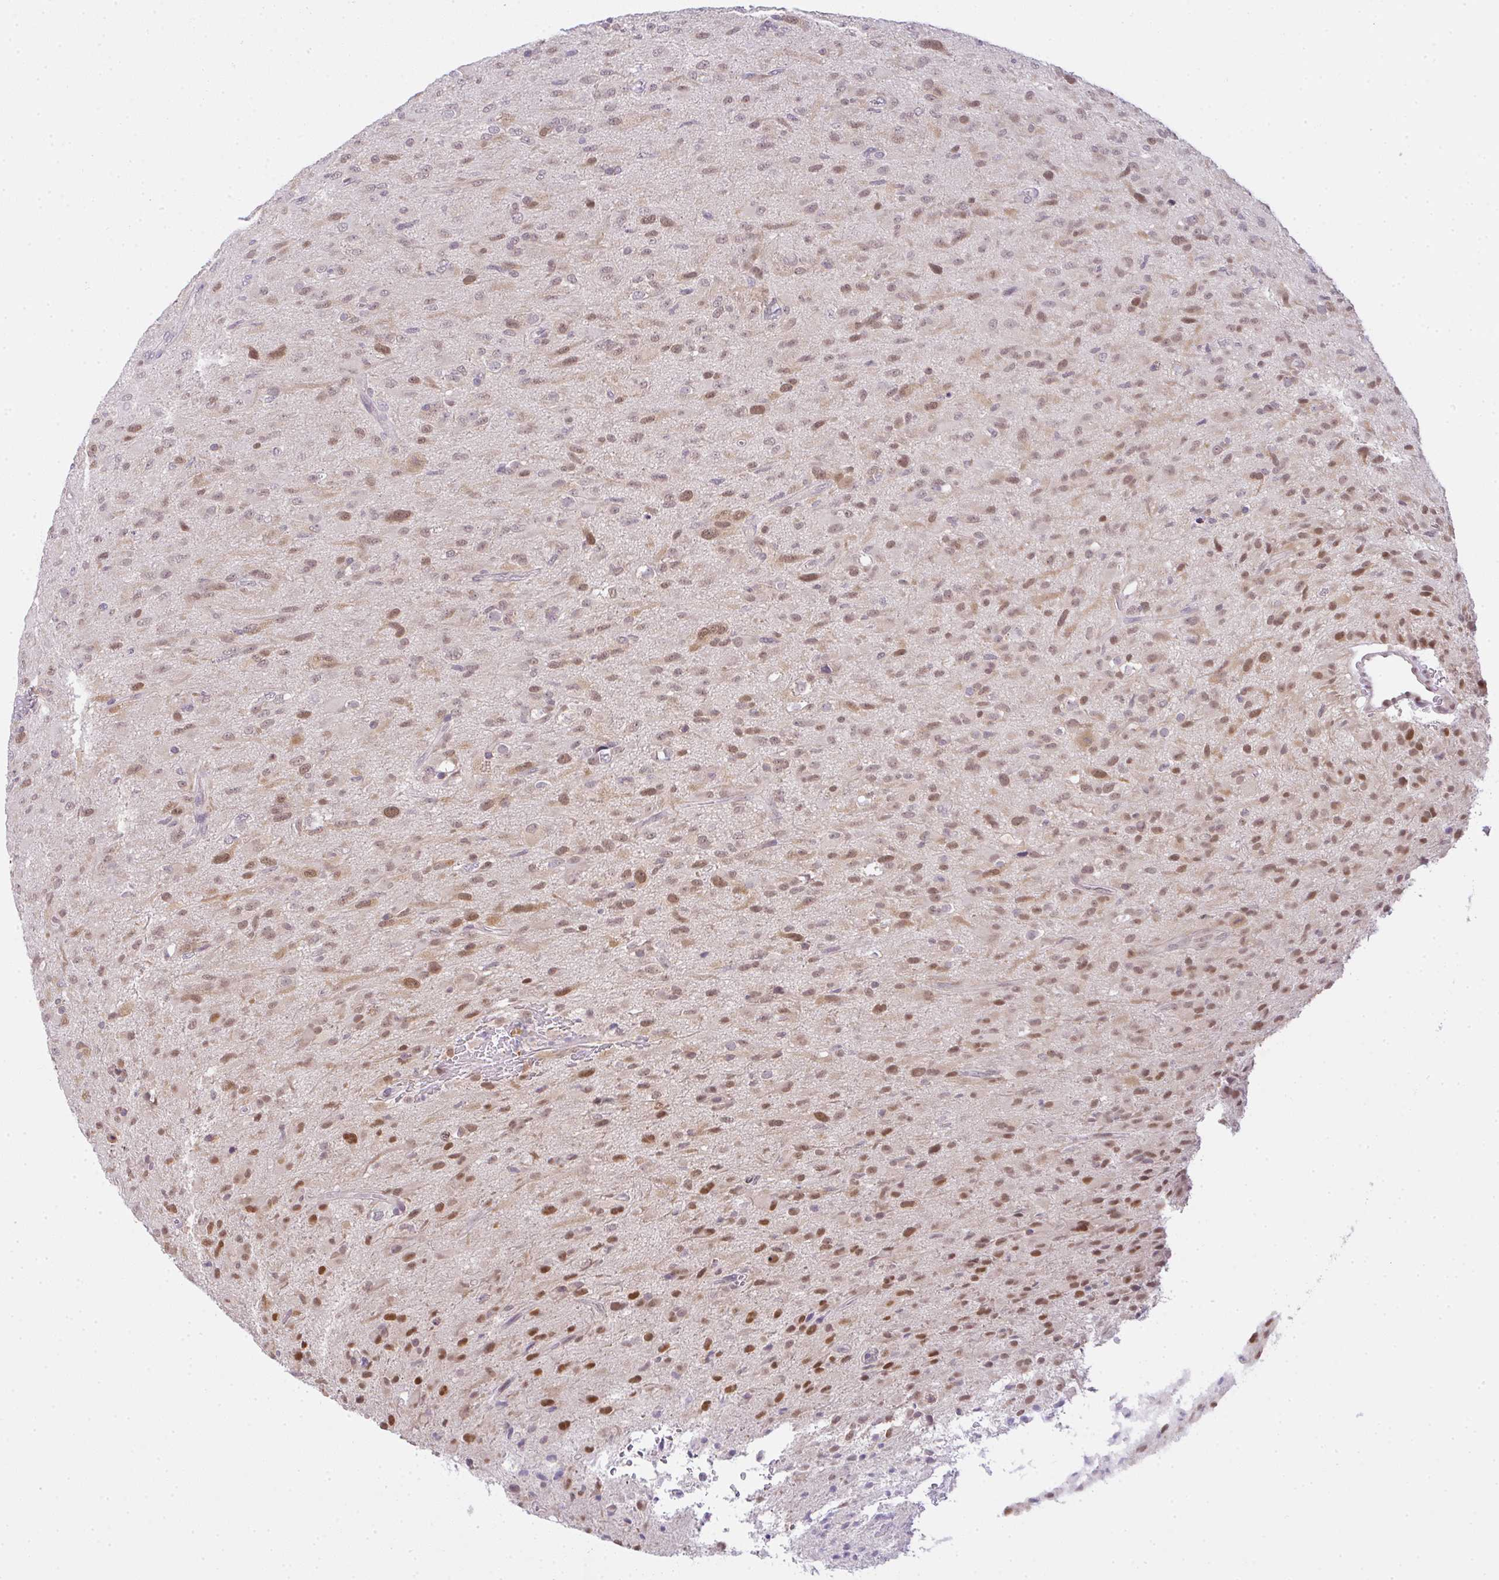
{"staining": {"intensity": "moderate", "quantity": "25%-75%", "location": "nuclear"}, "tissue": "glioma", "cell_type": "Tumor cells", "image_type": "cancer", "snomed": [{"axis": "morphology", "description": "Glioma, malignant, Low grade"}, {"axis": "topography", "description": "Brain"}], "caption": "Immunohistochemistry (DAB) staining of human glioma exhibits moderate nuclear protein positivity in approximately 25%-75% of tumor cells.", "gene": "CSE1L", "patient": {"sex": "male", "age": 65}}